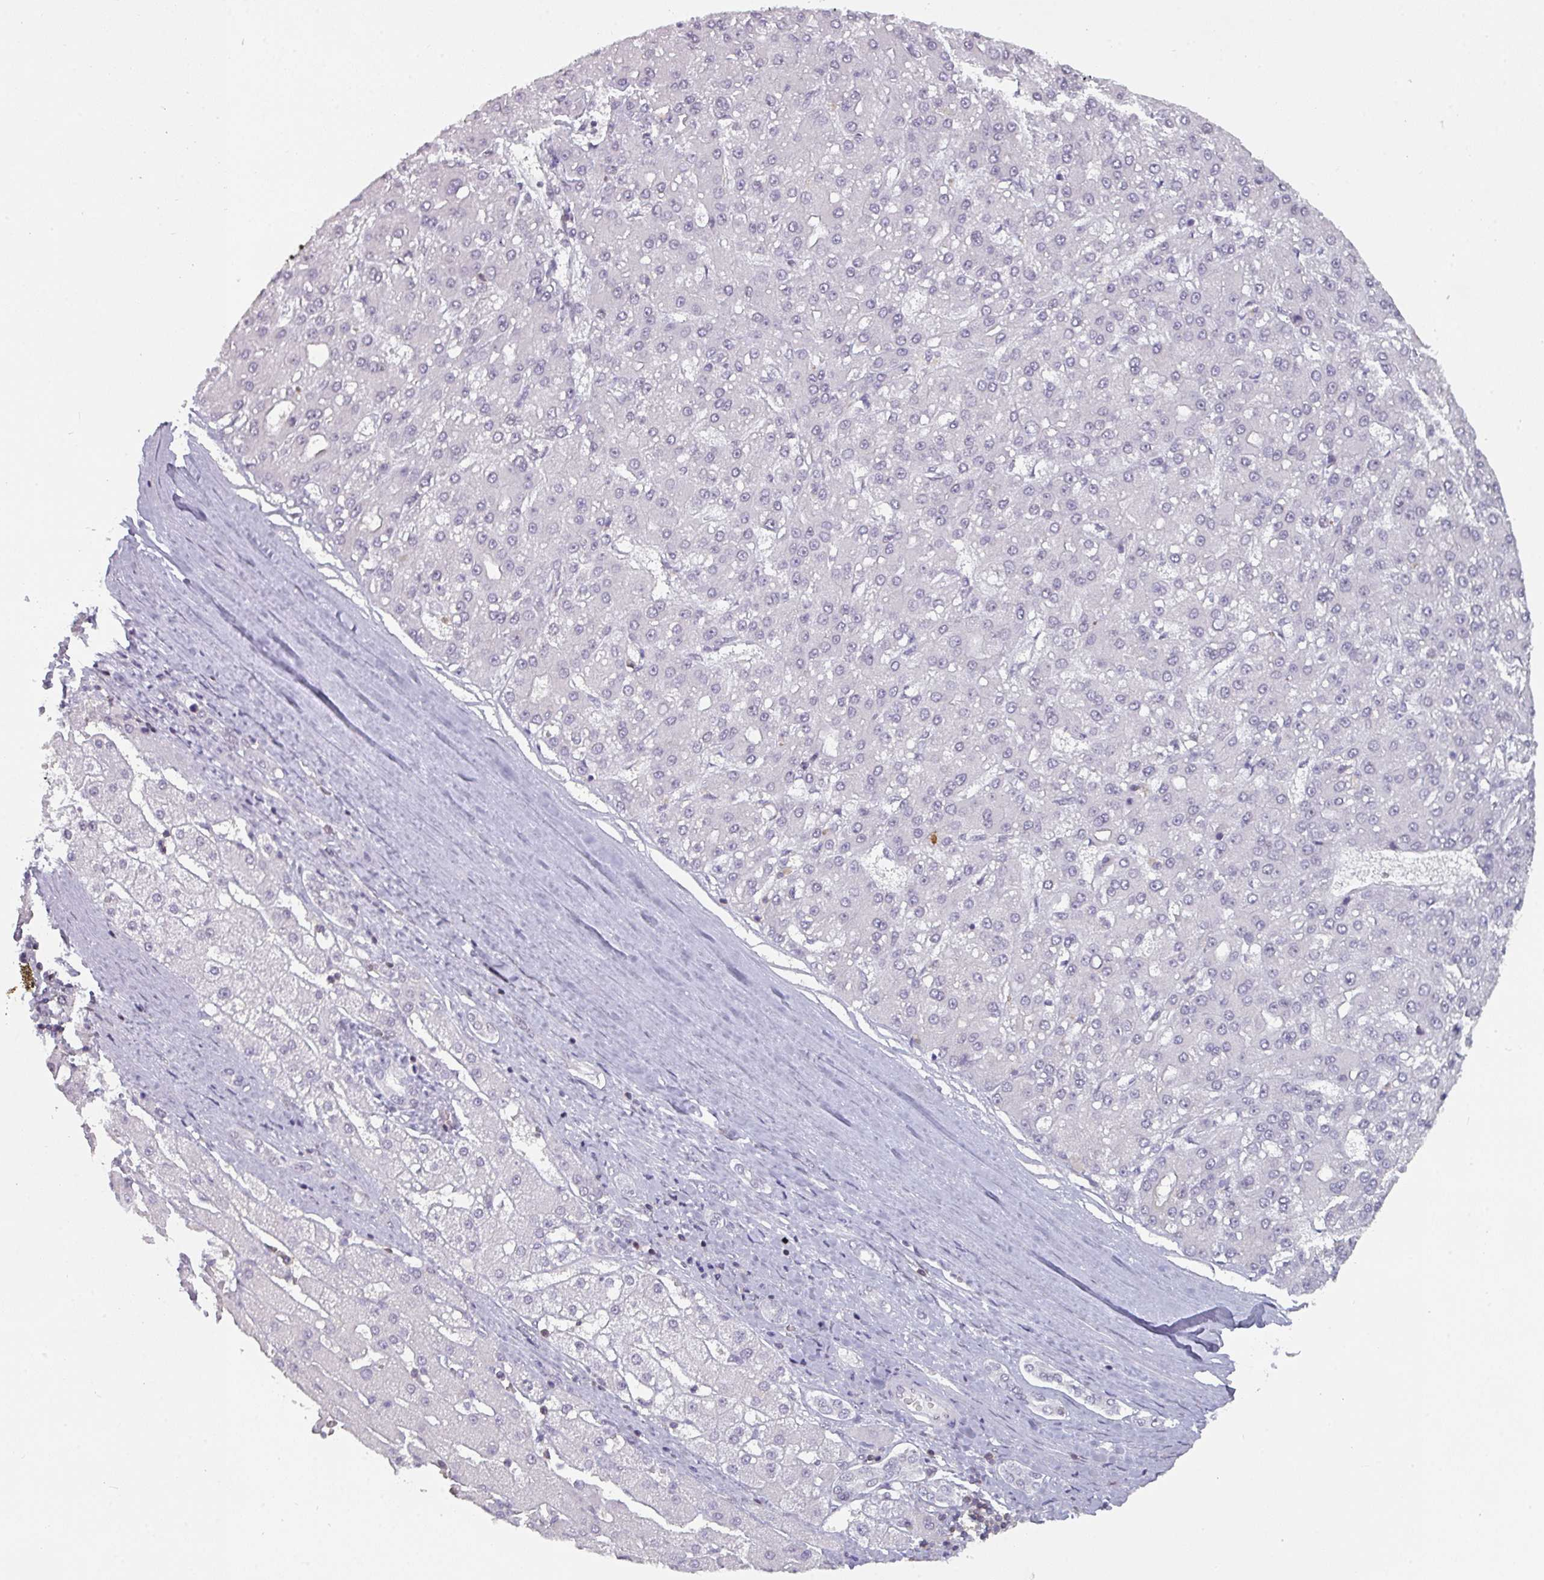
{"staining": {"intensity": "negative", "quantity": "none", "location": "none"}, "tissue": "liver cancer", "cell_type": "Tumor cells", "image_type": "cancer", "snomed": [{"axis": "morphology", "description": "Carcinoma, Hepatocellular, NOS"}, {"axis": "topography", "description": "Liver"}], "caption": "Immunohistochemistry photomicrograph of neoplastic tissue: human hepatocellular carcinoma (liver) stained with DAB shows no significant protein positivity in tumor cells. Nuclei are stained in blue.", "gene": "RASAL3", "patient": {"sex": "male", "age": 67}}